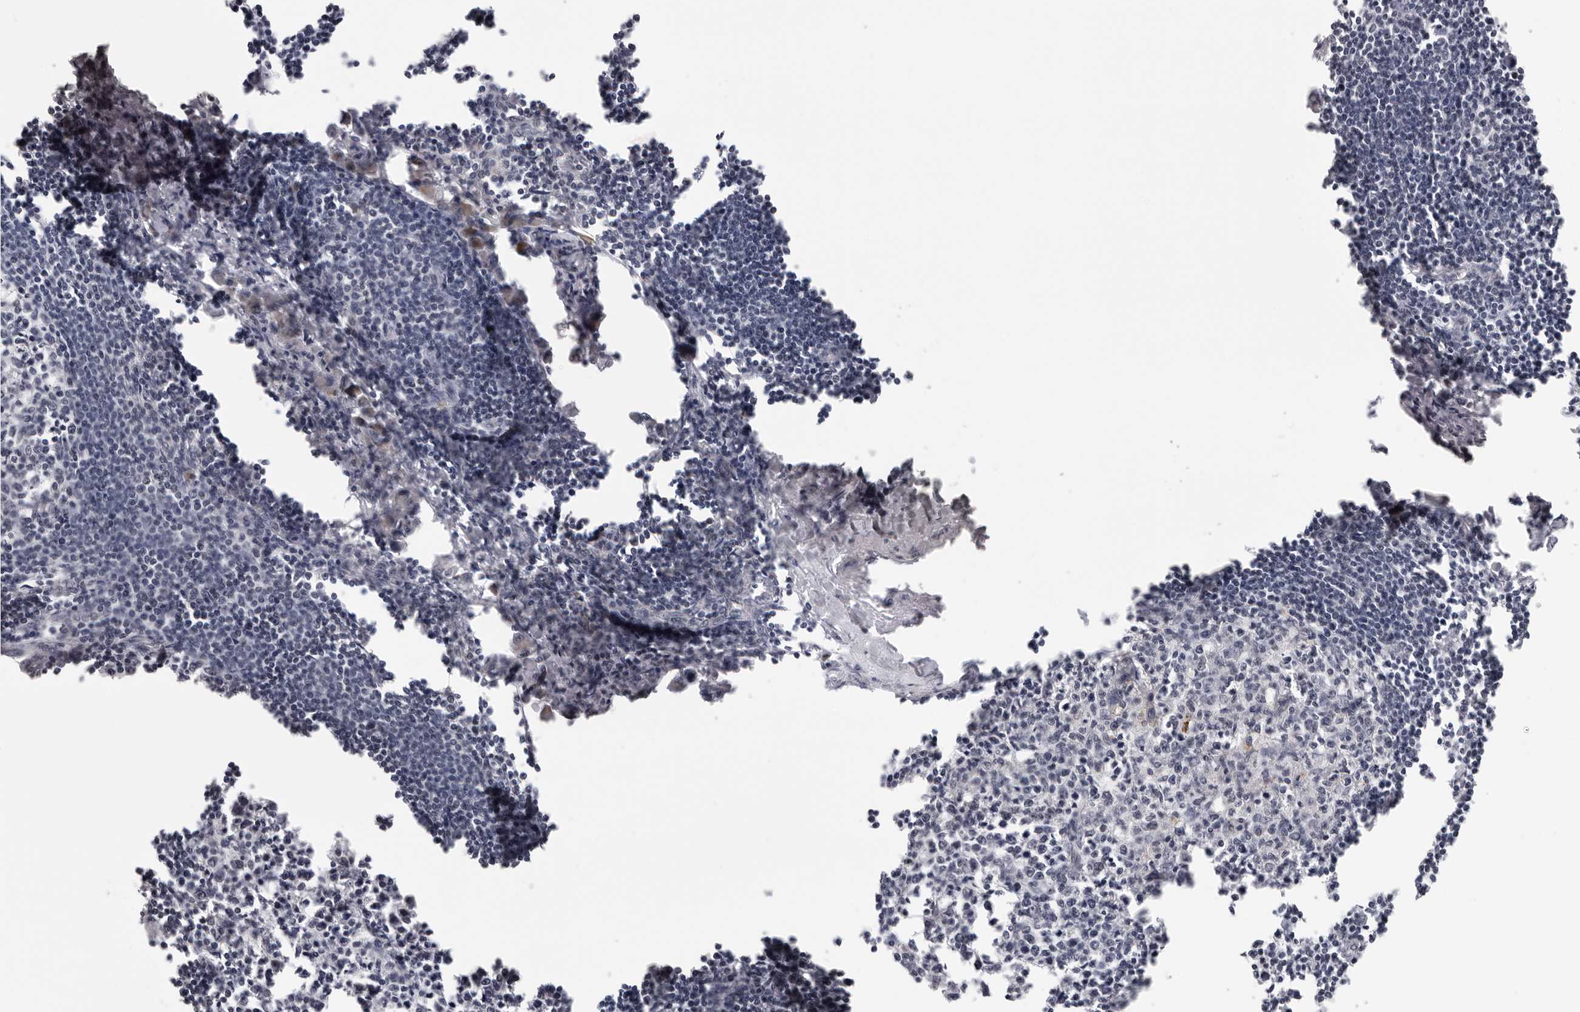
{"staining": {"intensity": "weak", "quantity": "<25%", "location": "cytoplasmic/membranous"}, "tissue": "lymph node", "cell_type": "Germinal center cells", "image_type": "normal", "snomed": [{"axis": "morphology", "description": "Normal tissue, NOS"}, {"axis": "morphology", "description": "Malignant melanoma, Metastatic site"}, {"axis": "topography", "description": "Lymph node"}], "caption": "Immunohistochemistry photomicrograph of unremarkable lymph node: lymph node stained with DAB displays no significant protein expression in germinal center cells.", "gene": "PRUNE1", "patient": {"sex": "male", "age": 41}}